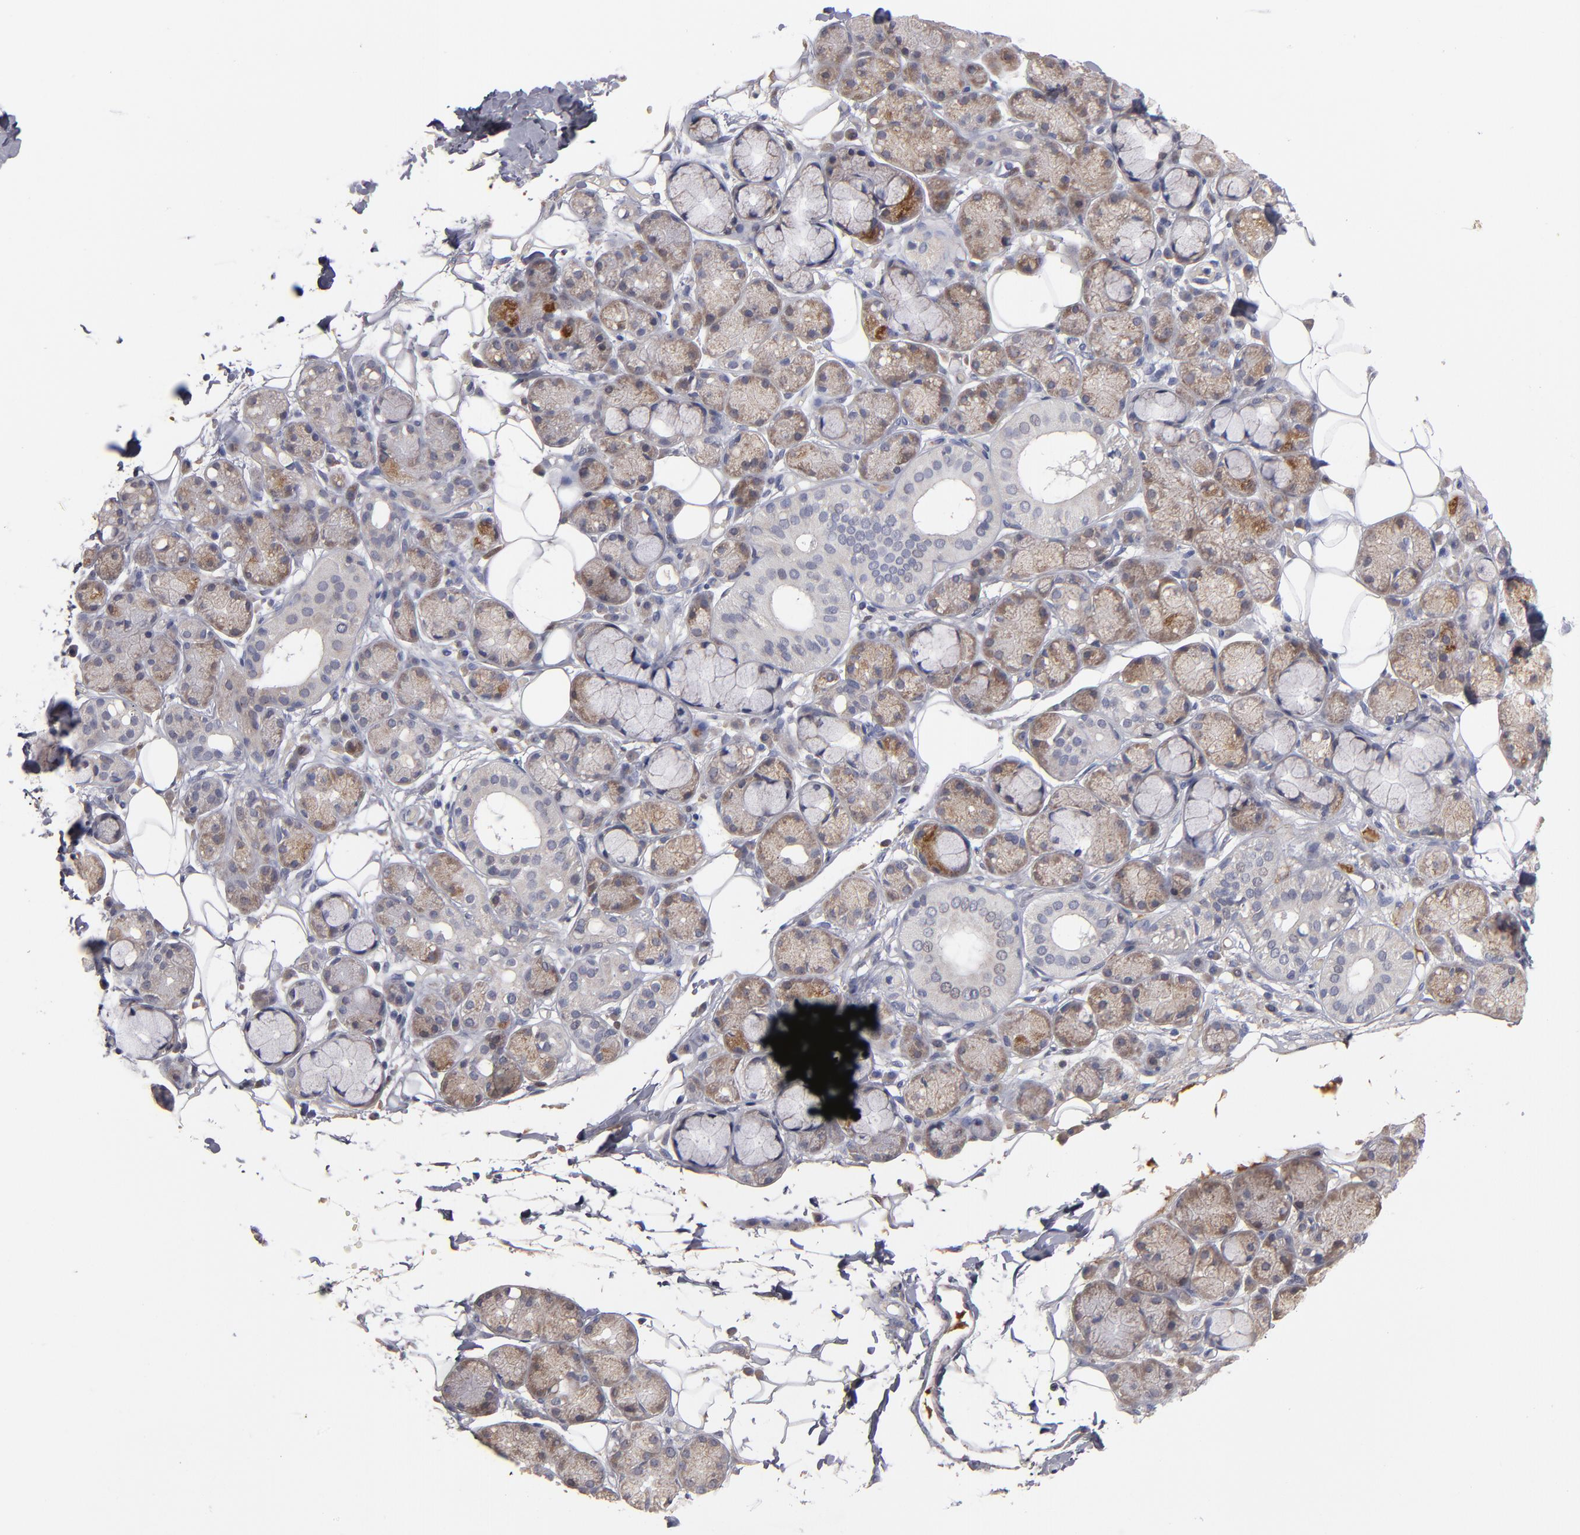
{"staining": {"intensity": "moderate", "quantity": ">75%", "location": "cytoplasmic/membranous"}, "tissue": "salivary gland", "cell_type": "Glandular cells", "image_type": "normal", "snomed": [{"axis": "morphology", "description": "Normal tissue, NOS"}, {"axis": "topography", "description": "Skeletal muscle"}, {"axis": "topography", "description": "Oral tissue"}, {"axis": "topography", "description": "Salivary gland"}, {"axis": "topography", "description": "Peripheral nerve tissue"}], "caption": "High-power microscopy captured an IHC image of normal salivary gland, revealing moderate cytoplasmic/membranous expression in approximately >75% of glandular cells. (DAB (3,3'-diaminobenzidine) IHC with brightfield microscopy, high magnification).", "gene": "EXD2", "patient": {"sex": "male", "age": 54}}